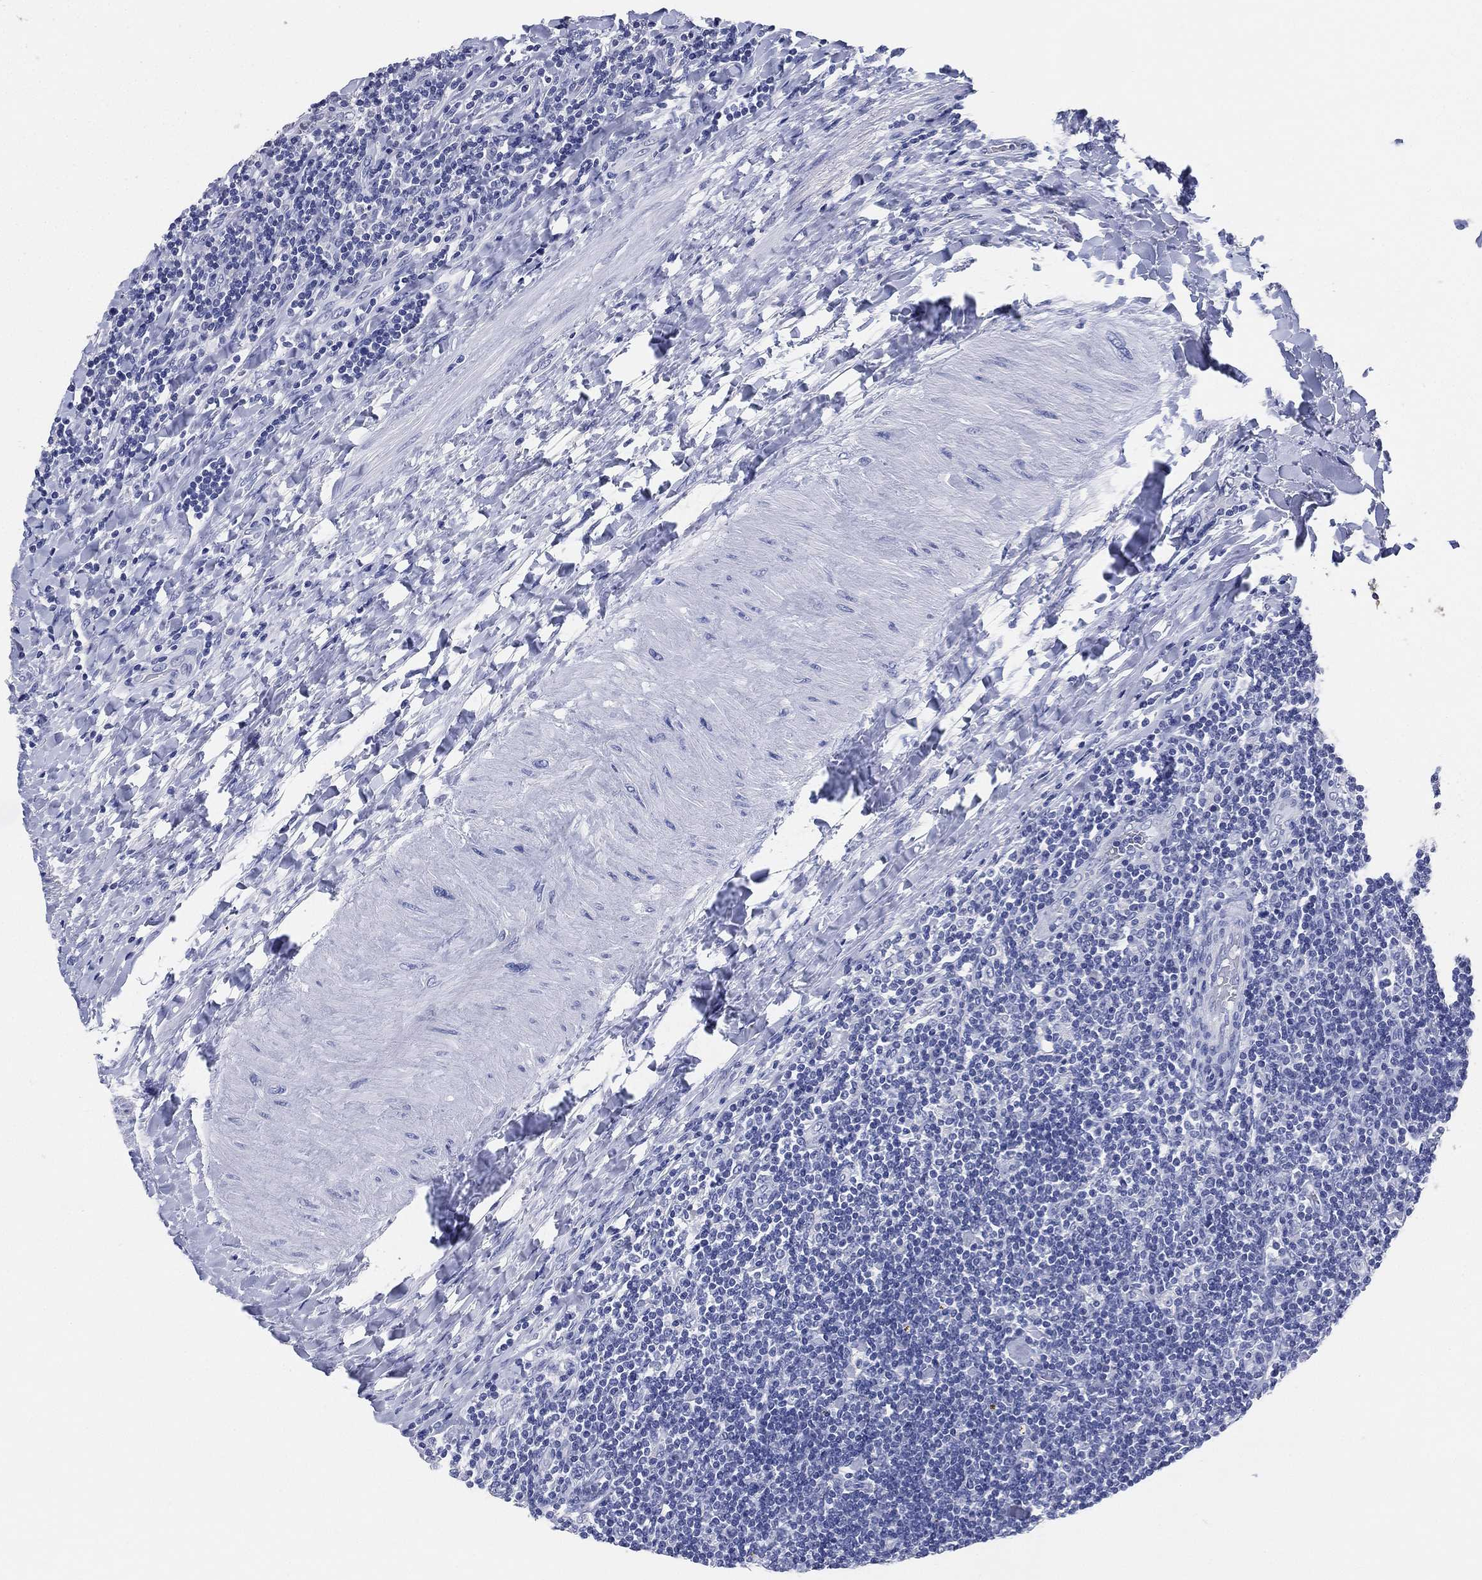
{"staining": {"intensity": "negative", "quantity": "none", "location": "none"}, "tissue": "lymphoma", "cell_type": "Tumor cells", "image_type": "cancer", "snomed": [{"axis": "morphology", "description": "Hodgkin's disease, NOS"}, {"axis": "topography", "description": "Lymph node"}], "caption": "High magnification brightfield microscopy of lymphoma stained with DAB (brown) and counterstained with hematoxylin (blue): tumor cells show no significant staining.", "gene": "IYD", "patient": {"sex": "male", "age": 40}}